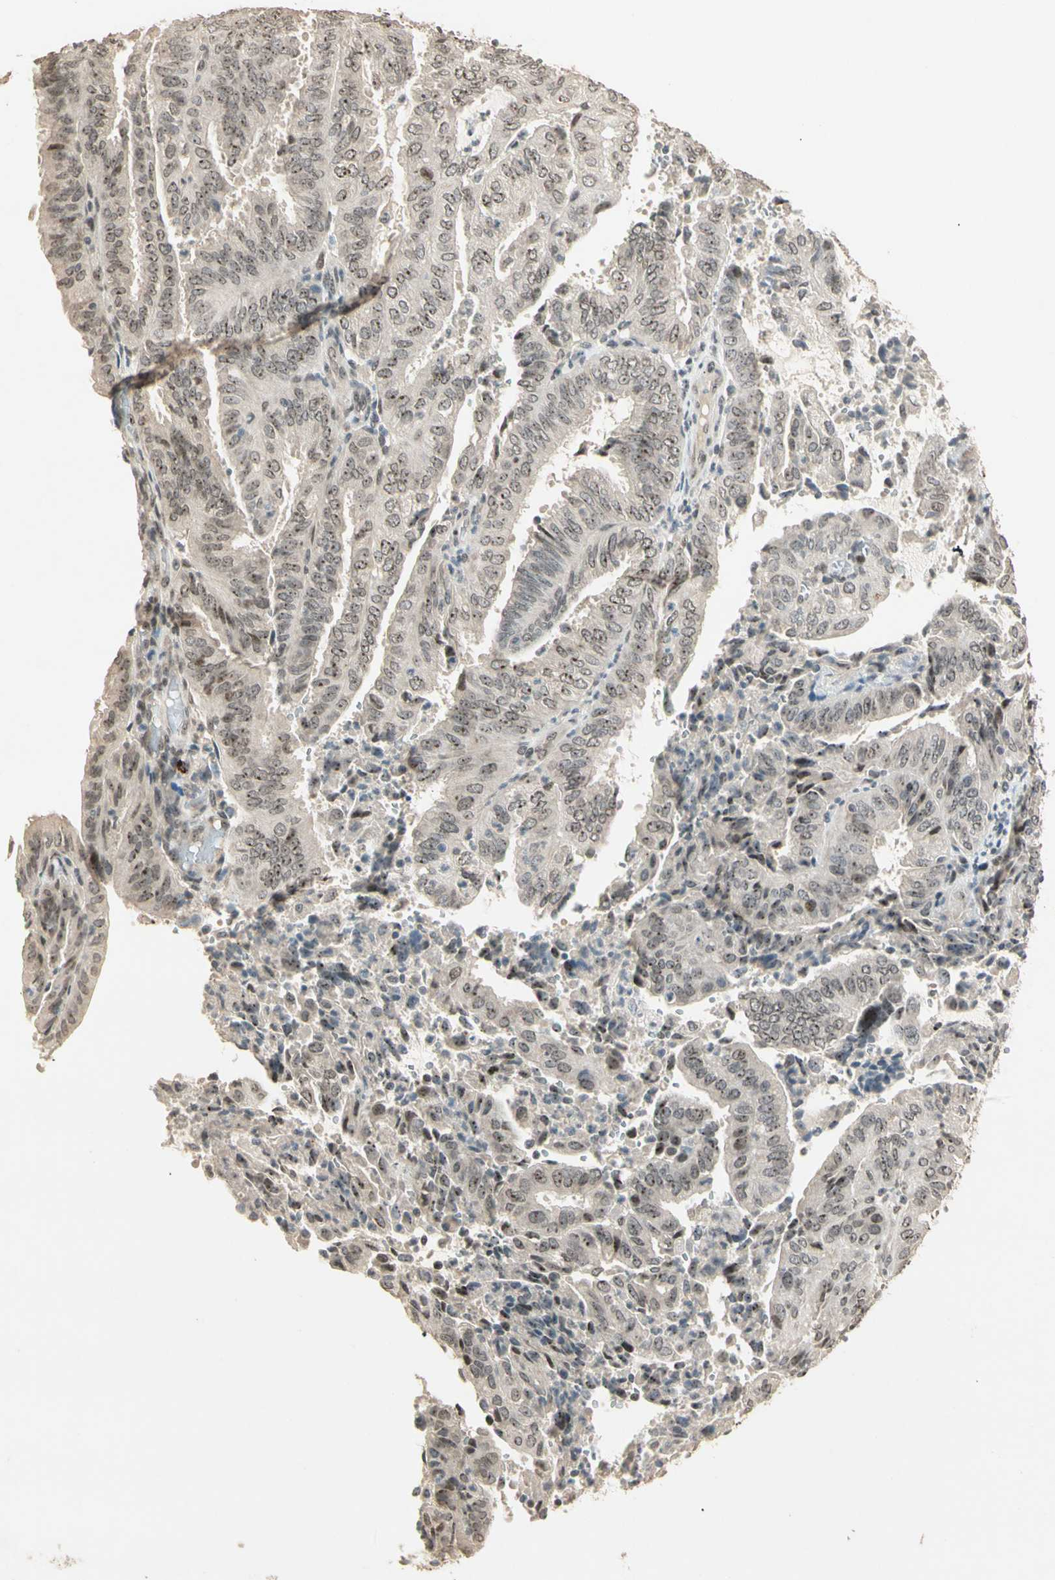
{"staining": {"intensity": "weak", "quantity": ">75%", "location": "nuclear"}, "tissue": "endometrial cancer", "cell_type": "Tumor cells", "image_type": "cancer", "snomed": [{"axis": "morphology", "description": "Adenocarcinoma, NOS"}, {"axis": "topography", "description": "Uterus"}], "caption": "Endometrial cancer (adenocarcinoma) was stained to show a protein in brown. There is low levels of weak nuclear positivity in about >75% of tumor cells.", "gene": "ETV4", "patient": {"sex": "female", "age": 60}}